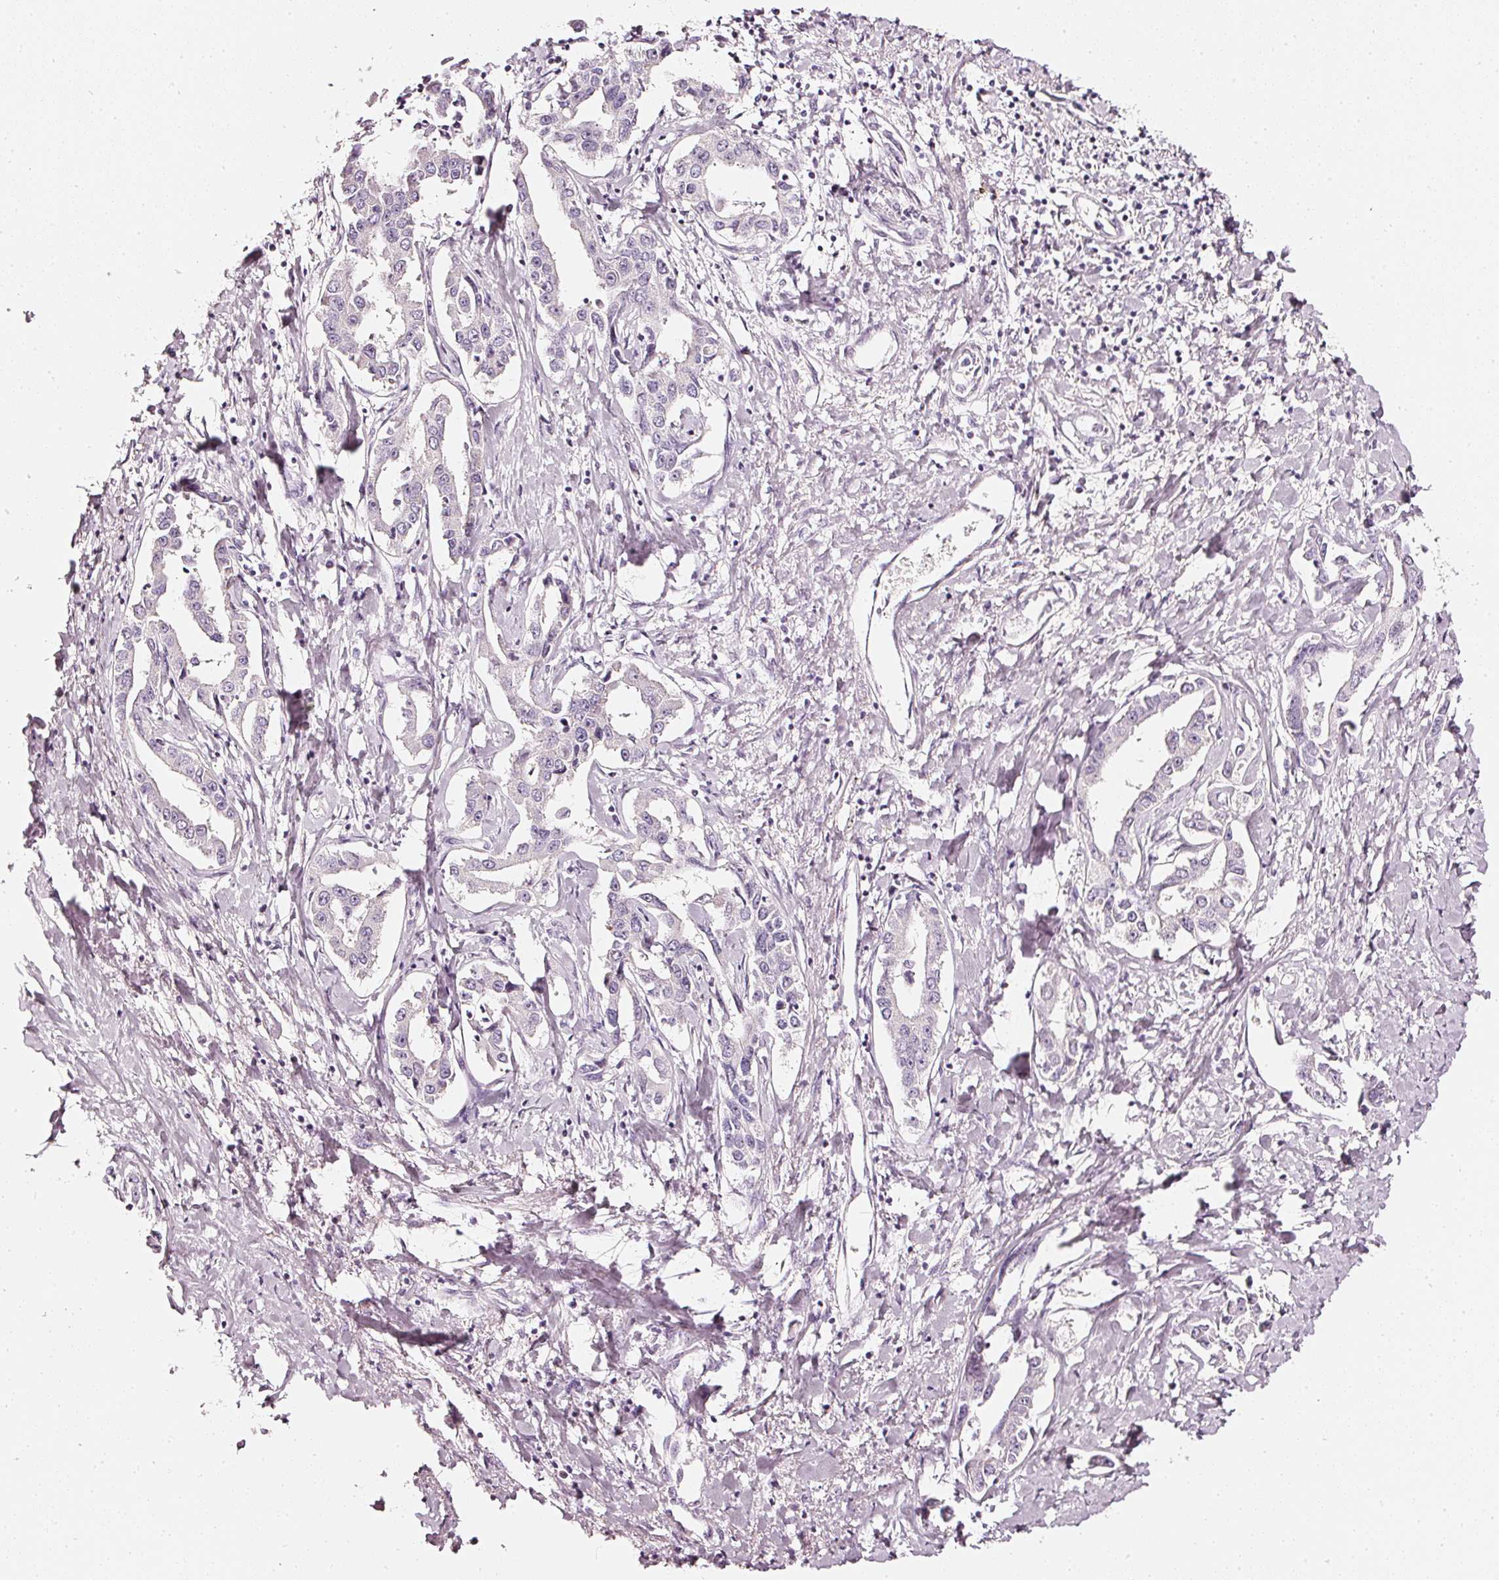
{"staining": {"intensity": "negative", "quantity": "none", "location": "none"}, "tissue": "liver cancer", "cell_type": "Tumor cells", "image_type": "cancer", "snomed": [{"axis": "morphology", "description": "Cholangiocarcinoma"}, {"axis": "topography", "description": "Liver"}], "caption": "A high-resolution photomicrograph shows IHC staining of liver cancer, which shows no significant positivity in tumor cells.", "gene": "CNP", "patient": {"sex": "male", "age": 59}}